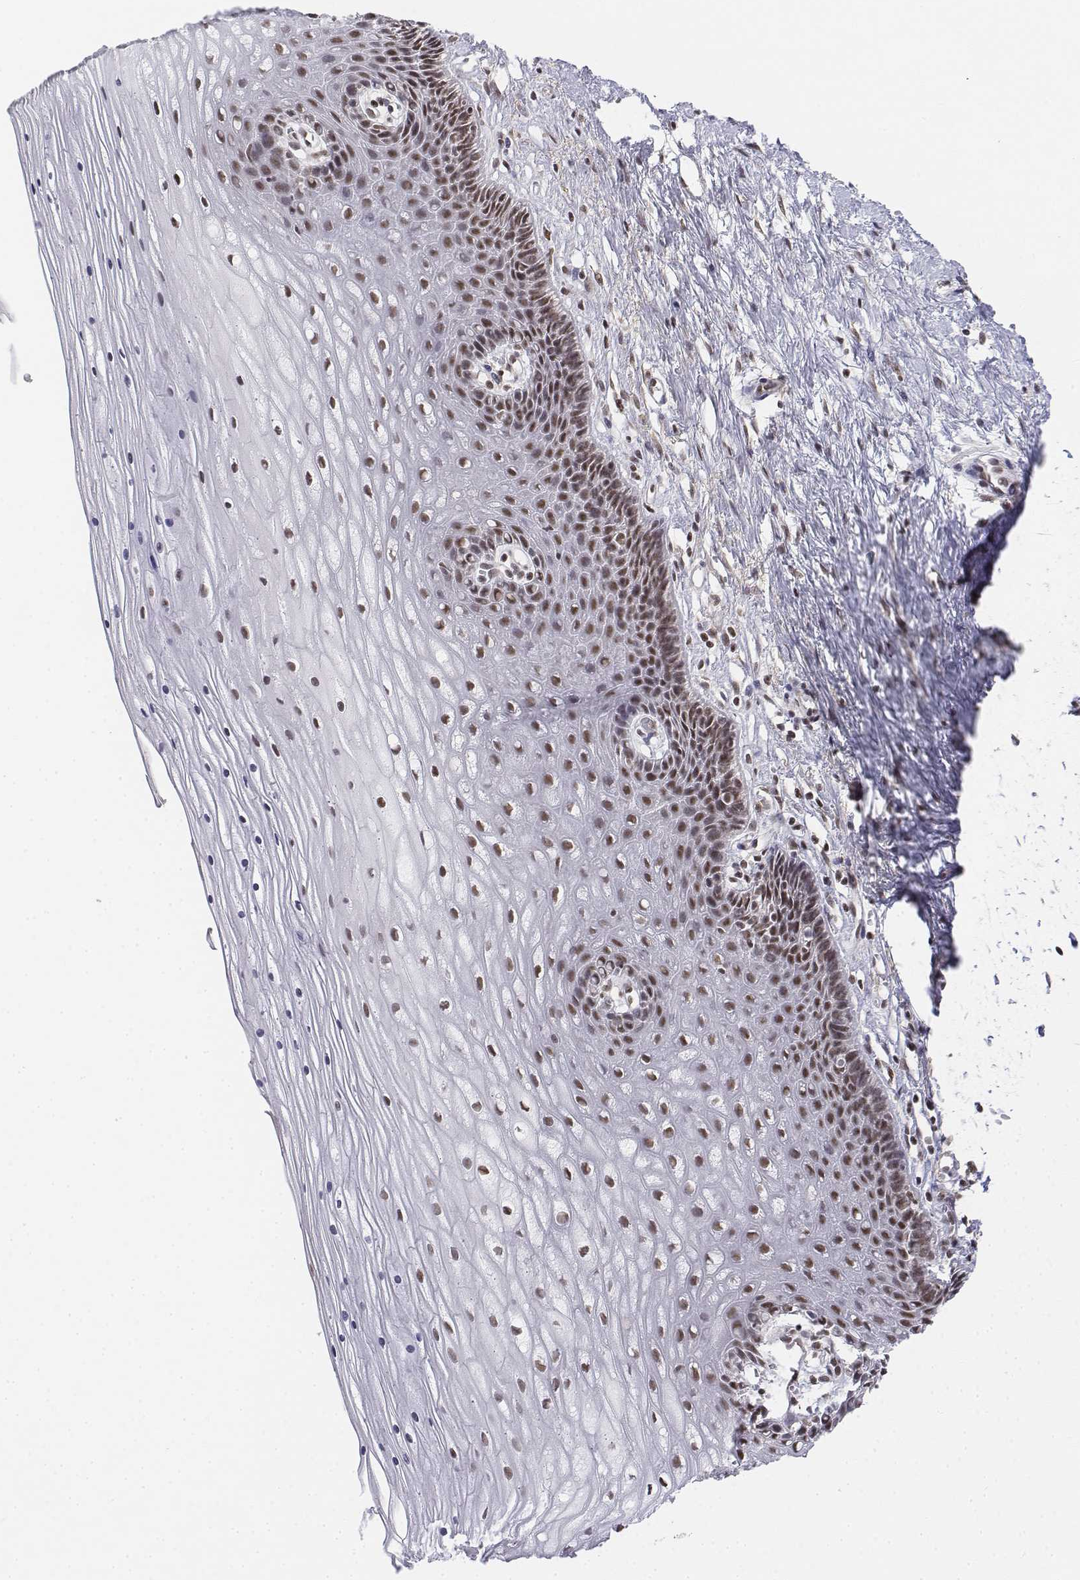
{"staining": {"intensity": "strong", "quantity": ">75%", "location": "nuclear"}, "tissue": "cervix", "cell_type": "Glandular cells", "image_type": "normal", "snomed": [{"axis": "morphology", "description": "Normal tissue, NOS"}, {"axis": "topography", "description": "Cervix"}], "caption": "High-power microscopy captured an immunohistochemistry (IHC) micrograph of unremarkable cervix, revealing strong nuclear positivity in approximately >75% of glandular cells. (Brightfield microscopy of DAB IHC at high magnification).", "gene": "SETD1A", "patient": {"sex": "female", "age": 35}}